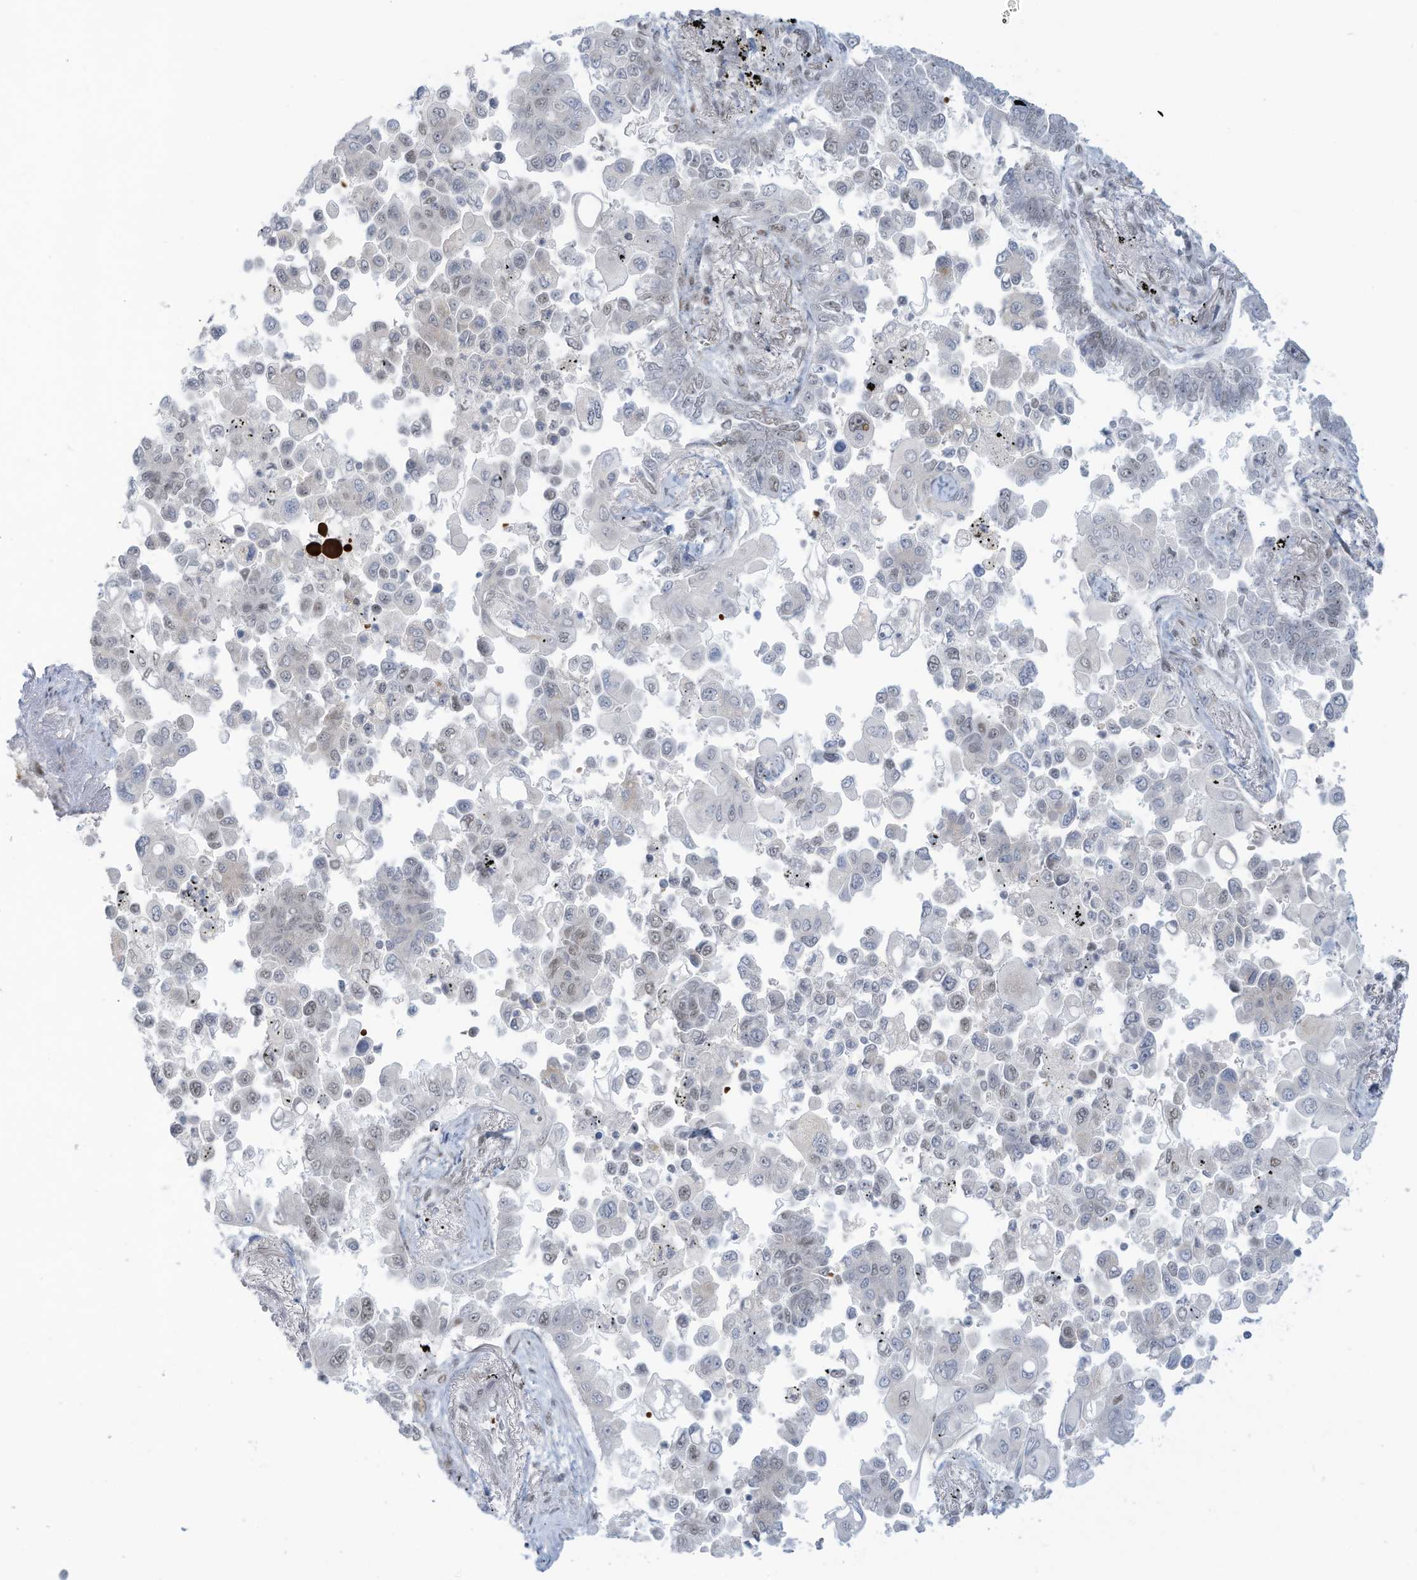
{"staining": {"intensity": "weak", "quantity": "<25%", "location": "nuclear"}, "tissue": "lung cancer", "cell_type": "Tumor cells", "image_type": "cancer", "snomed": [{"axis": "morphology", "description": "Adenocarcinoma, NOS"}, {"axis": "topography", "description": "Lung"}], "caption": "The micrograph shows no staining of tumor cells in lung cancer (adenocarcinoma).", "gene": "ECT2L", "patient": {"sex": "female", "age": 67}}